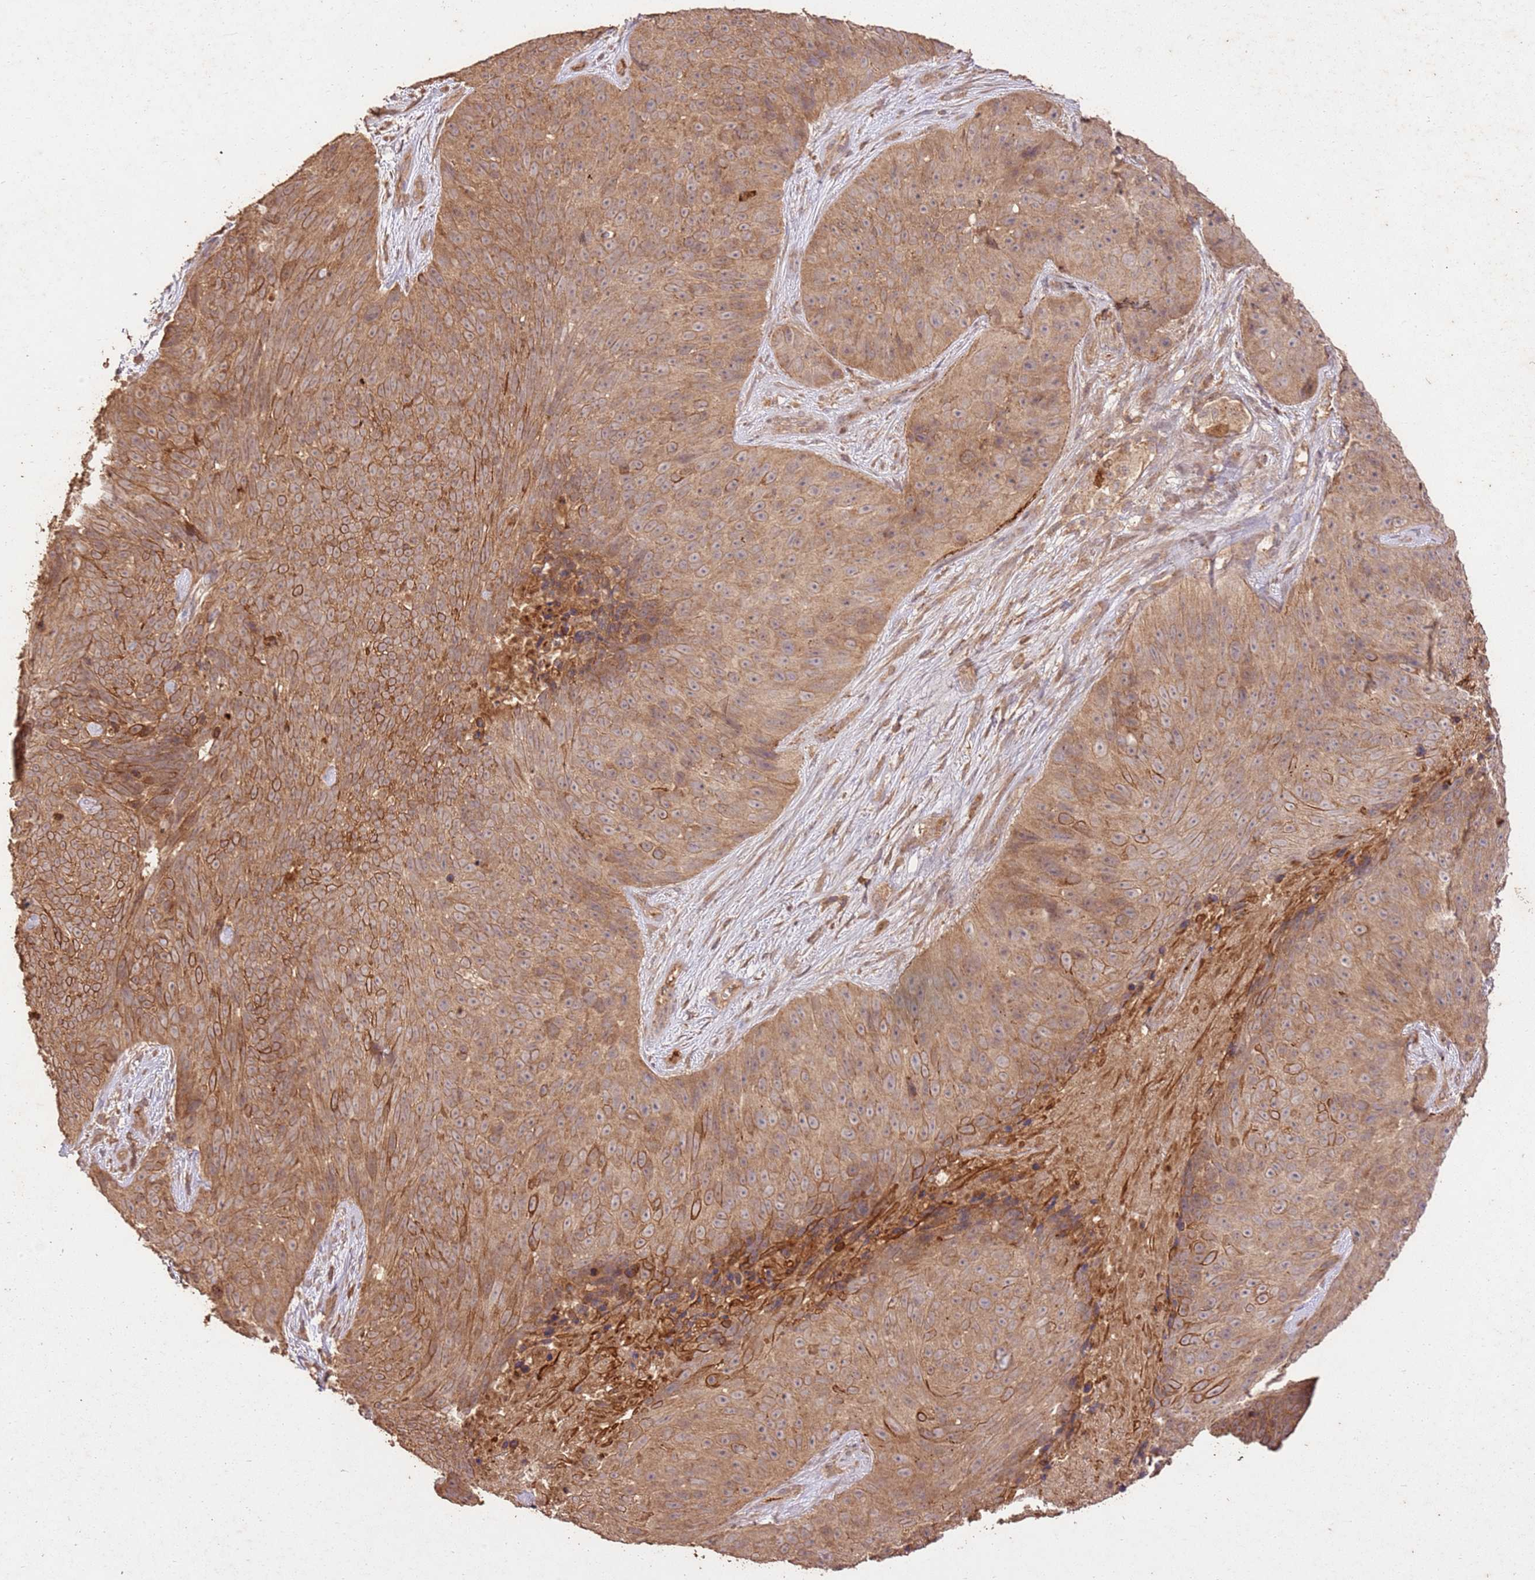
{"staining": {"intensity": "moderate", "quantity": ">75%", "location": "cytoplasmic/membranous"}, "tissue": "skin cancer", "cell_type": "Tumor cells", "image_type": "cancer", "snomed": [{"axis": "morphology", "description": "Squamous cell carcinoma, NOS"}, {"axis": "topography", "description": "Skin"}], "caption": "Brown immunohistochemical staining in human squamous cell carcinoma (skin) shows moderate cytoplasmic/membranous staining in about >75% of tumor cells. The staining was performed using DAB (3,3'-diaminobenzidine), with brown indicating positive protein expression. Nuclei are stained blue with hematoxylin.", "gene": "LRRC28", "patient": {"sex": "female", "age": 87}}